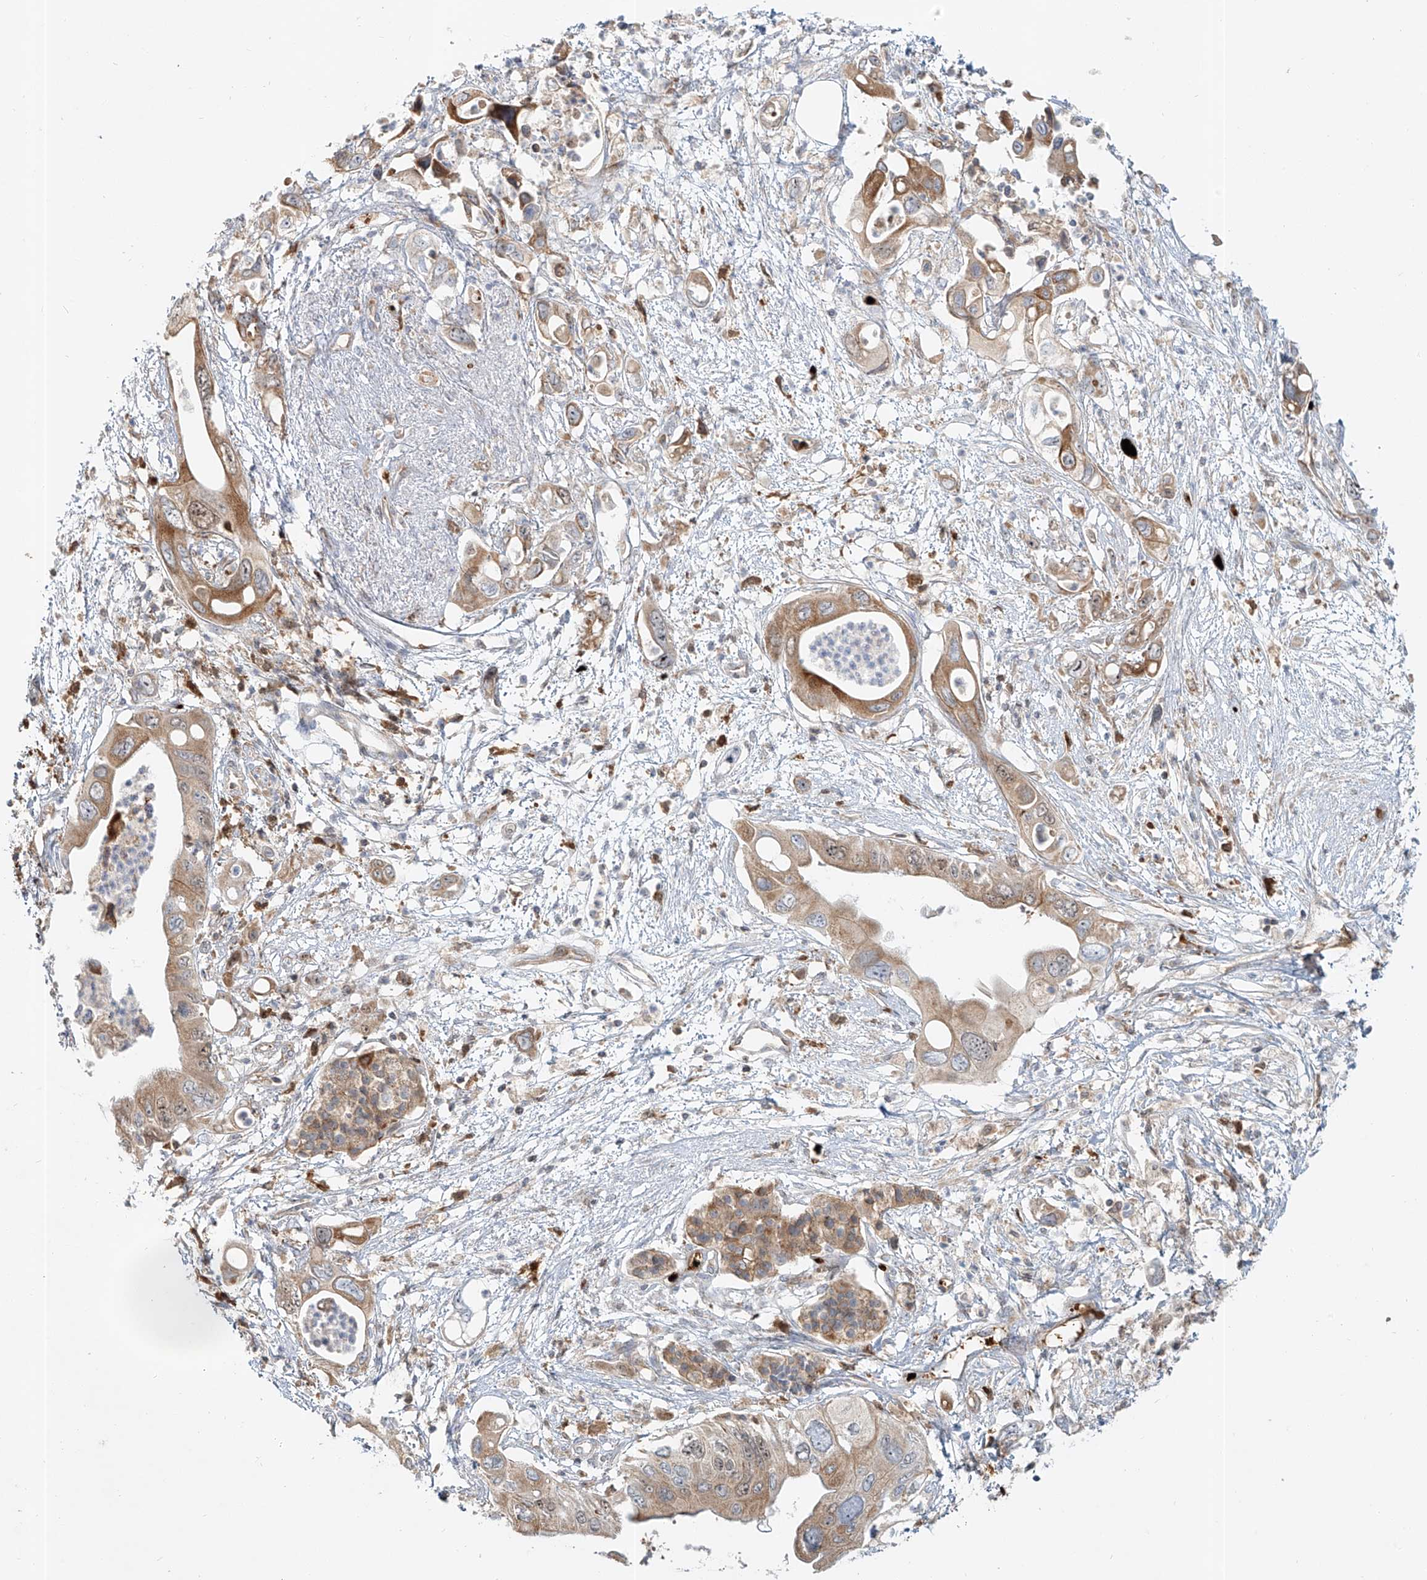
{"staining": {"intensity": "moderate", "quantity": ">75%", "location": "cytoplasmic/membranous,nuclear"}, "tissue": "pancreatic cancer", "cell_type": "Tumor cells", "image_type": "cancer", "snomed": [{"axis": "morphology", "description": "Adenocarcinoma, NOS"}, {"axis": "topography", "description": "Pancreas"}], "caption": "A brown stain labels moderate cytoplasmic/membranous and nuclear positivity of a protein in human pancreatic cancer (adenocarcinoma) tumor cells.", "gene": "FGD2", "patient": {"sex": "male", "age": 66}}